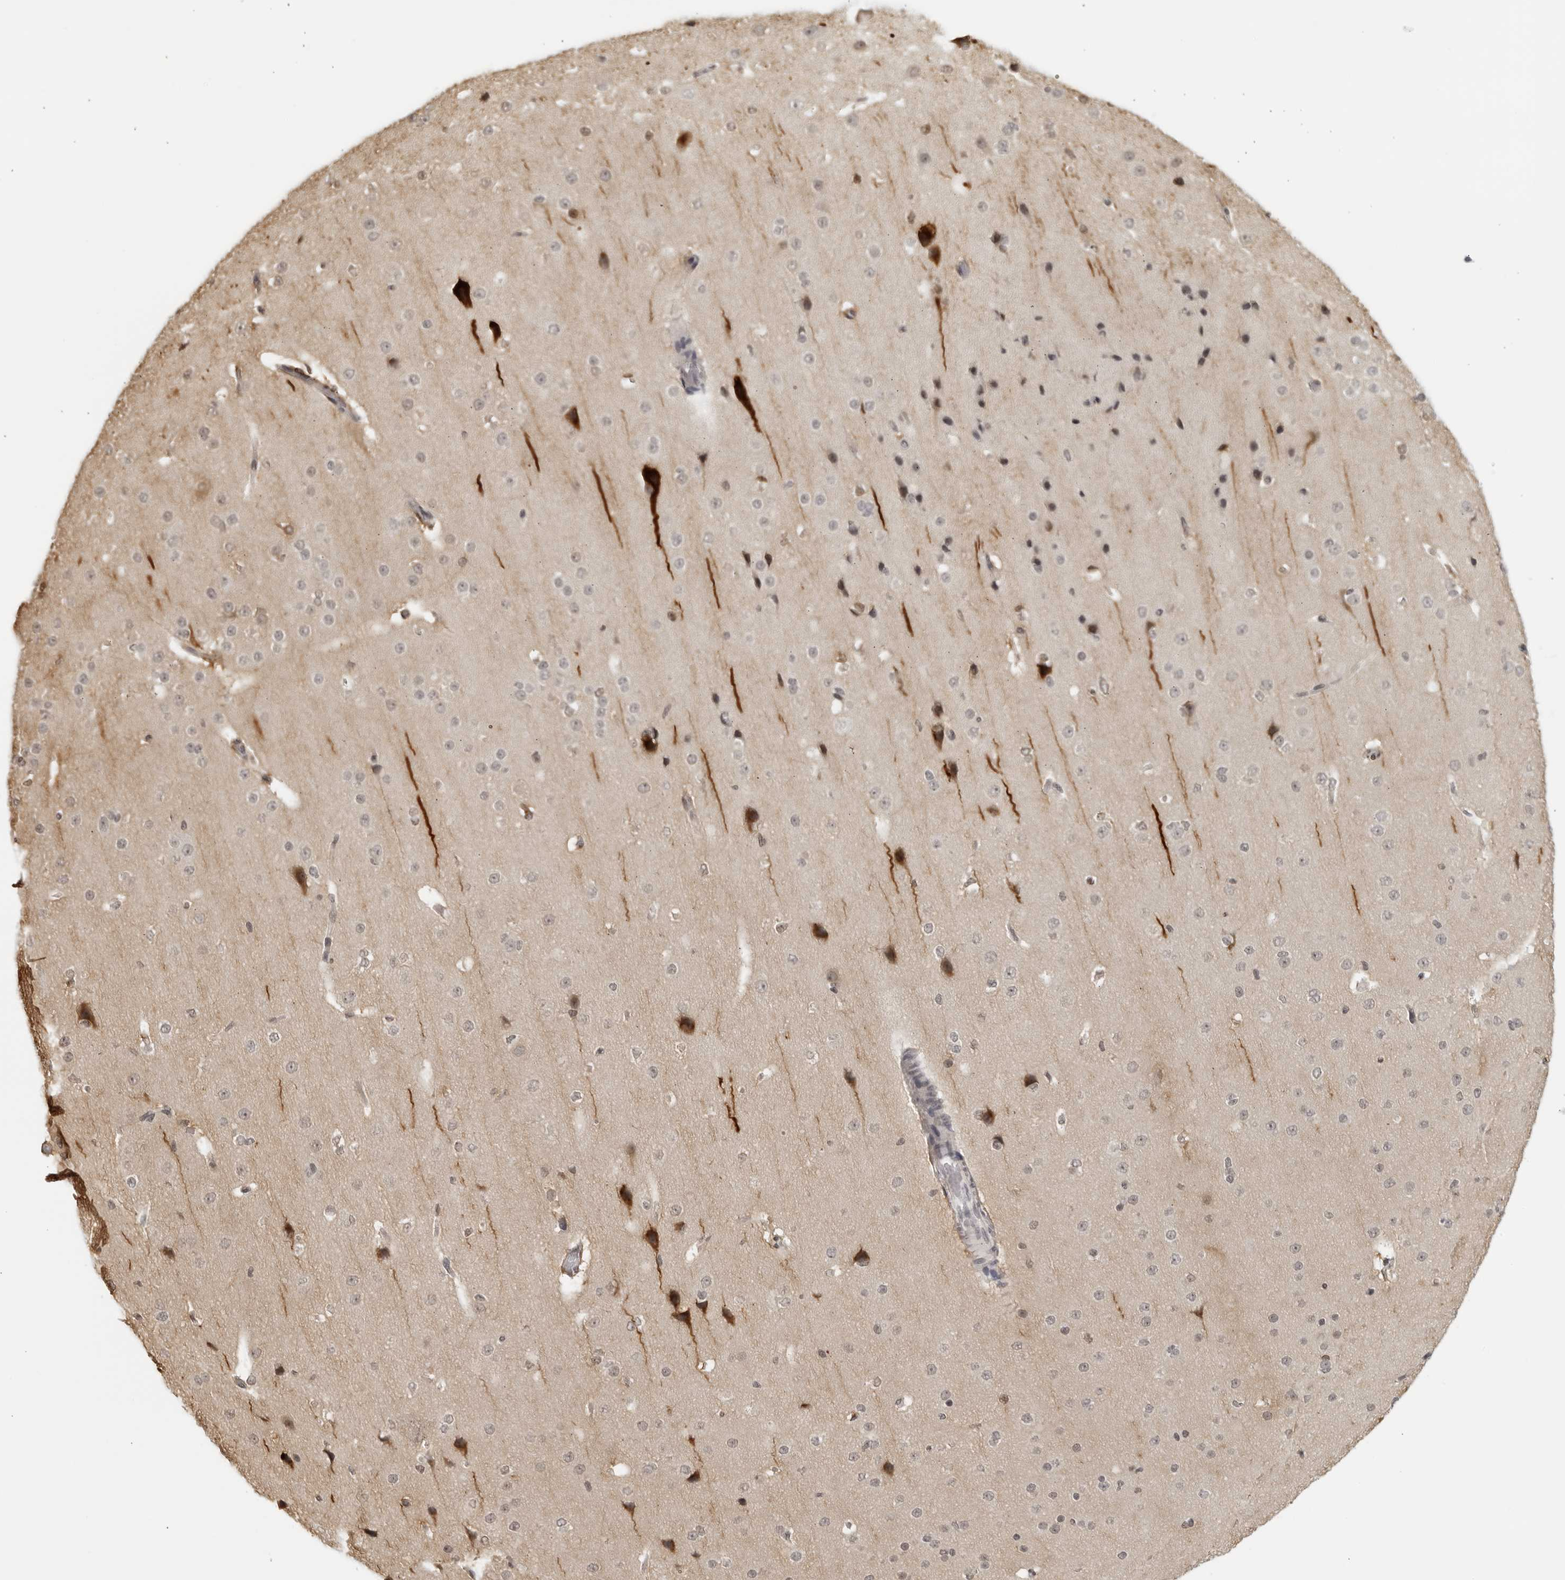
{"staining": {"intensity": "negative", "quantity": "none", "location": "none"}, "tissue": "cerebral cortex", "cell_type": "Endothelial cells", "image_type": "normal", "snomed": [{"axis": "morphology", "description": "Normal tissue, NOS"}, {"axis": "morphology", "description": "Developmental malformation"}, {"axis": "topography", "description": "Cerebral cortex"}], "caption": "Endothelial cells show no significant positivity in benign cerebral cortex.", "gene": "RAB11FIP3", "patient": {"sex": "female", "age": 30}}